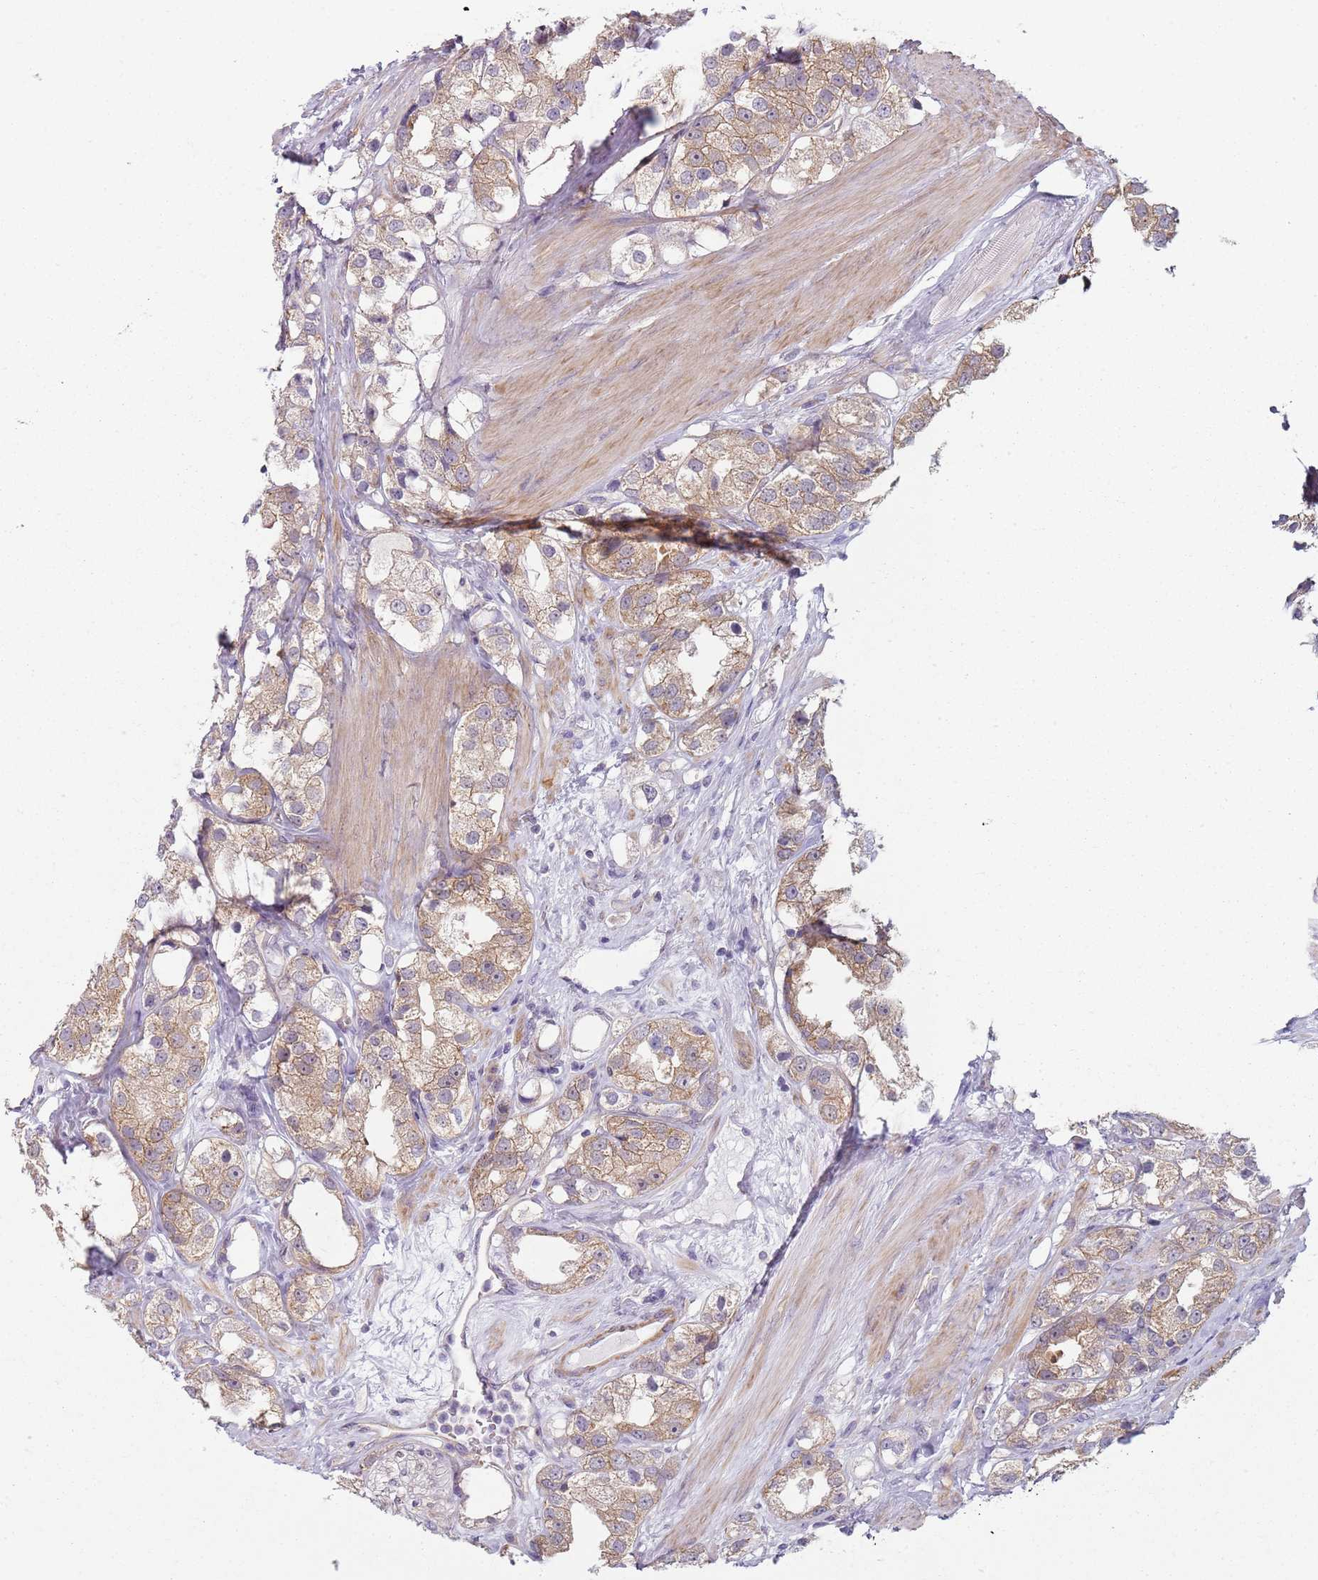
{"staining": {"intensity": "moderate", "quantity": ">75%", "location": "cytoplasmic/membranous"}, "tissue": "prostate cancer", "cell_type": "Tumor cells", "image_type": "cancer", "snomed": [{"axis": "morphology", "description": "Adenocarcinoma, NOS"}, {"axis": "topography", "description": "Prostate"}], "caption": "Prostate cancer (adenocarcinoma) stained with DAB (3,3'-diaminobenzidine) immunohistochemistry (IHC) displays medium levels of moderate cytoplasmic/membranous staining in about >75% of tumor cells. The staining was performed using DAB, with brown indicating positive protein expression. Nuclei are stained blue with hematoxylin.", "gene": "SLC26A6", "patient": {"sex": "male", "age": 79}}